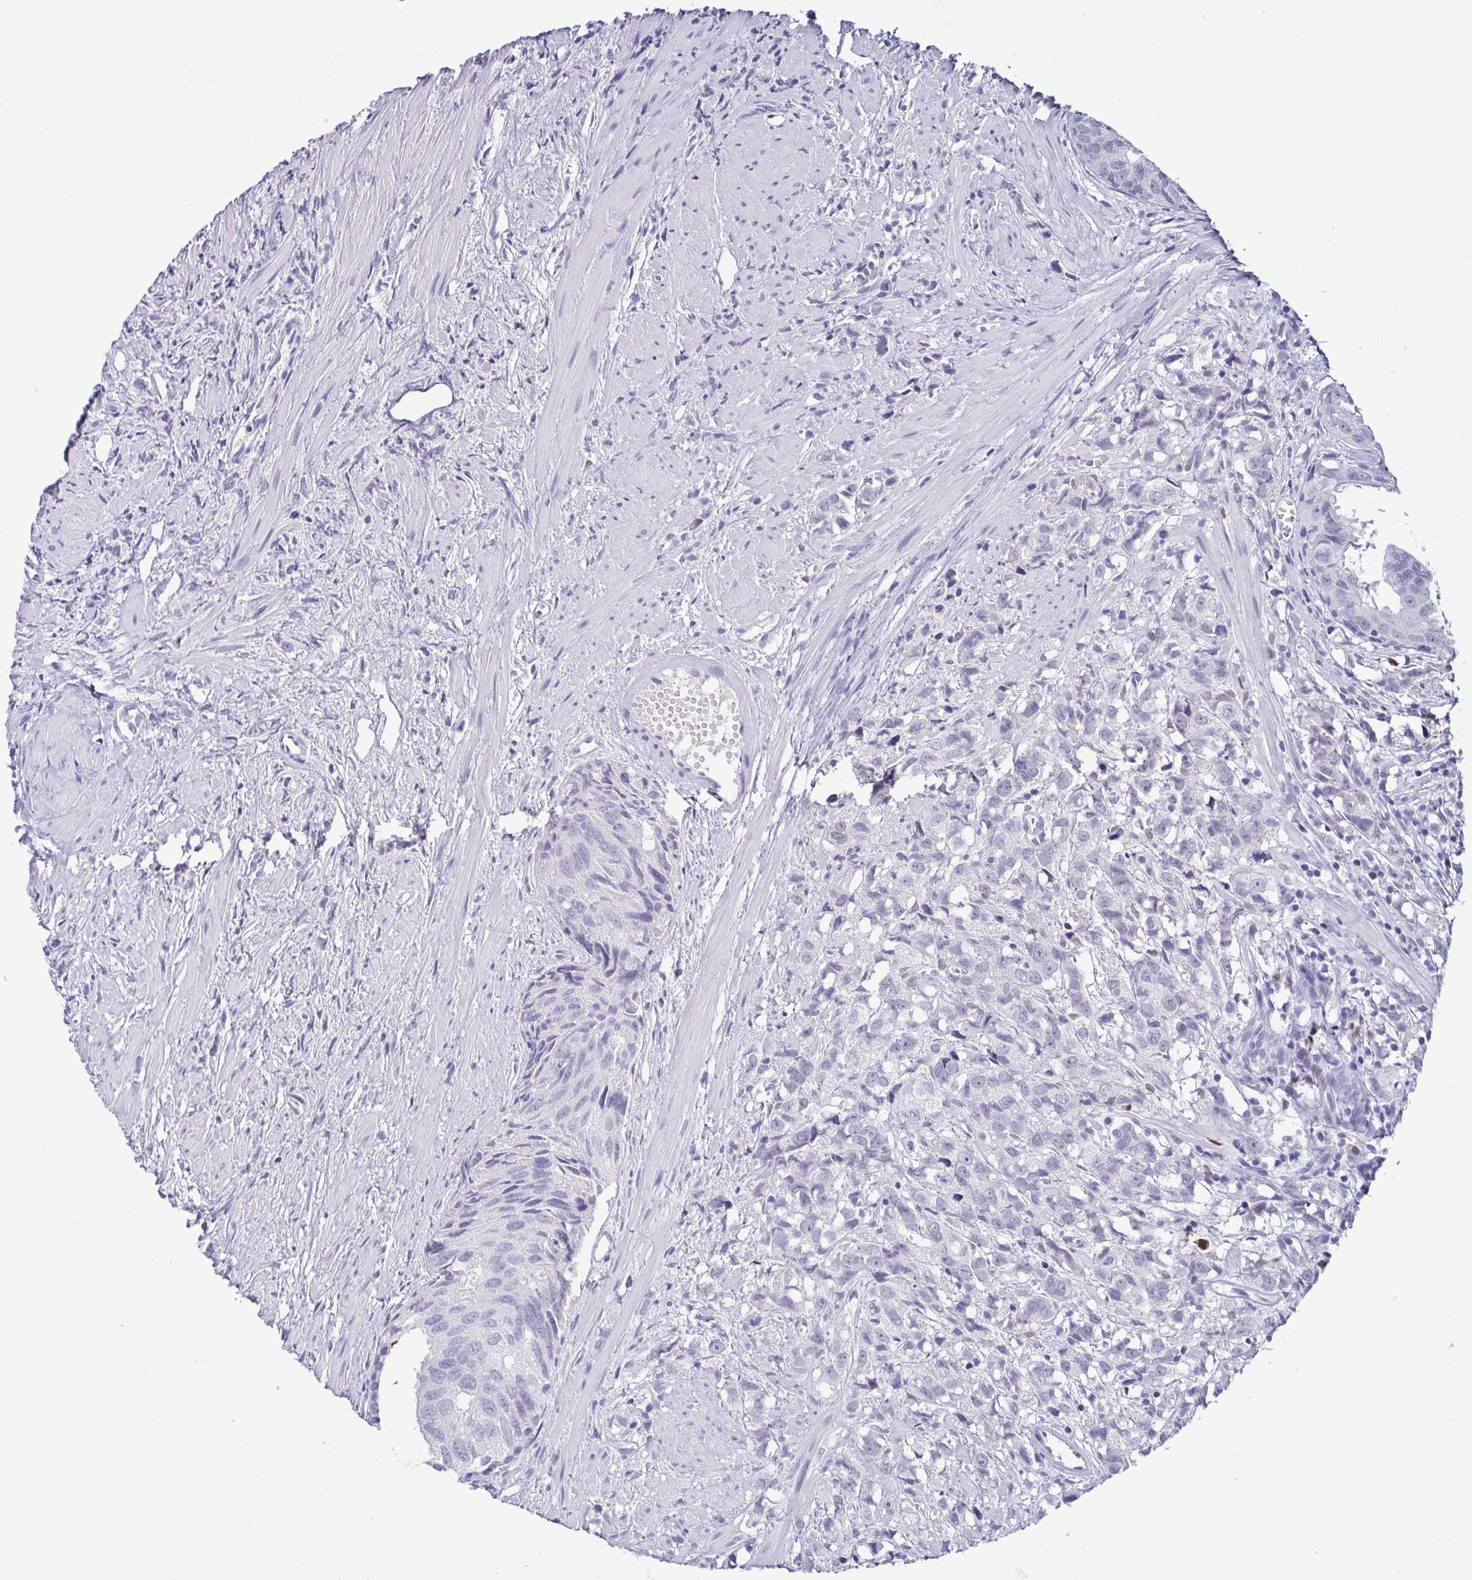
{"staining": {"intensity": "negative", "quantity": "none", "location": "none"}, "tissue": "prostate cancer", "cell_type": "Tumor cells", "image_type": "cancer", "snomed": [{"axis": "morphology", "description": "Adenocarcinoma, High grade"}, {"axis": "topography", "description": "Prostate"}], "caption": "Immunohistochemistry of human prostate high-grade adenocarcinoma exhibits no positivity in tumor cells.", "gene": "TCF3", "patient": {"sex": "male", "age": 58}}